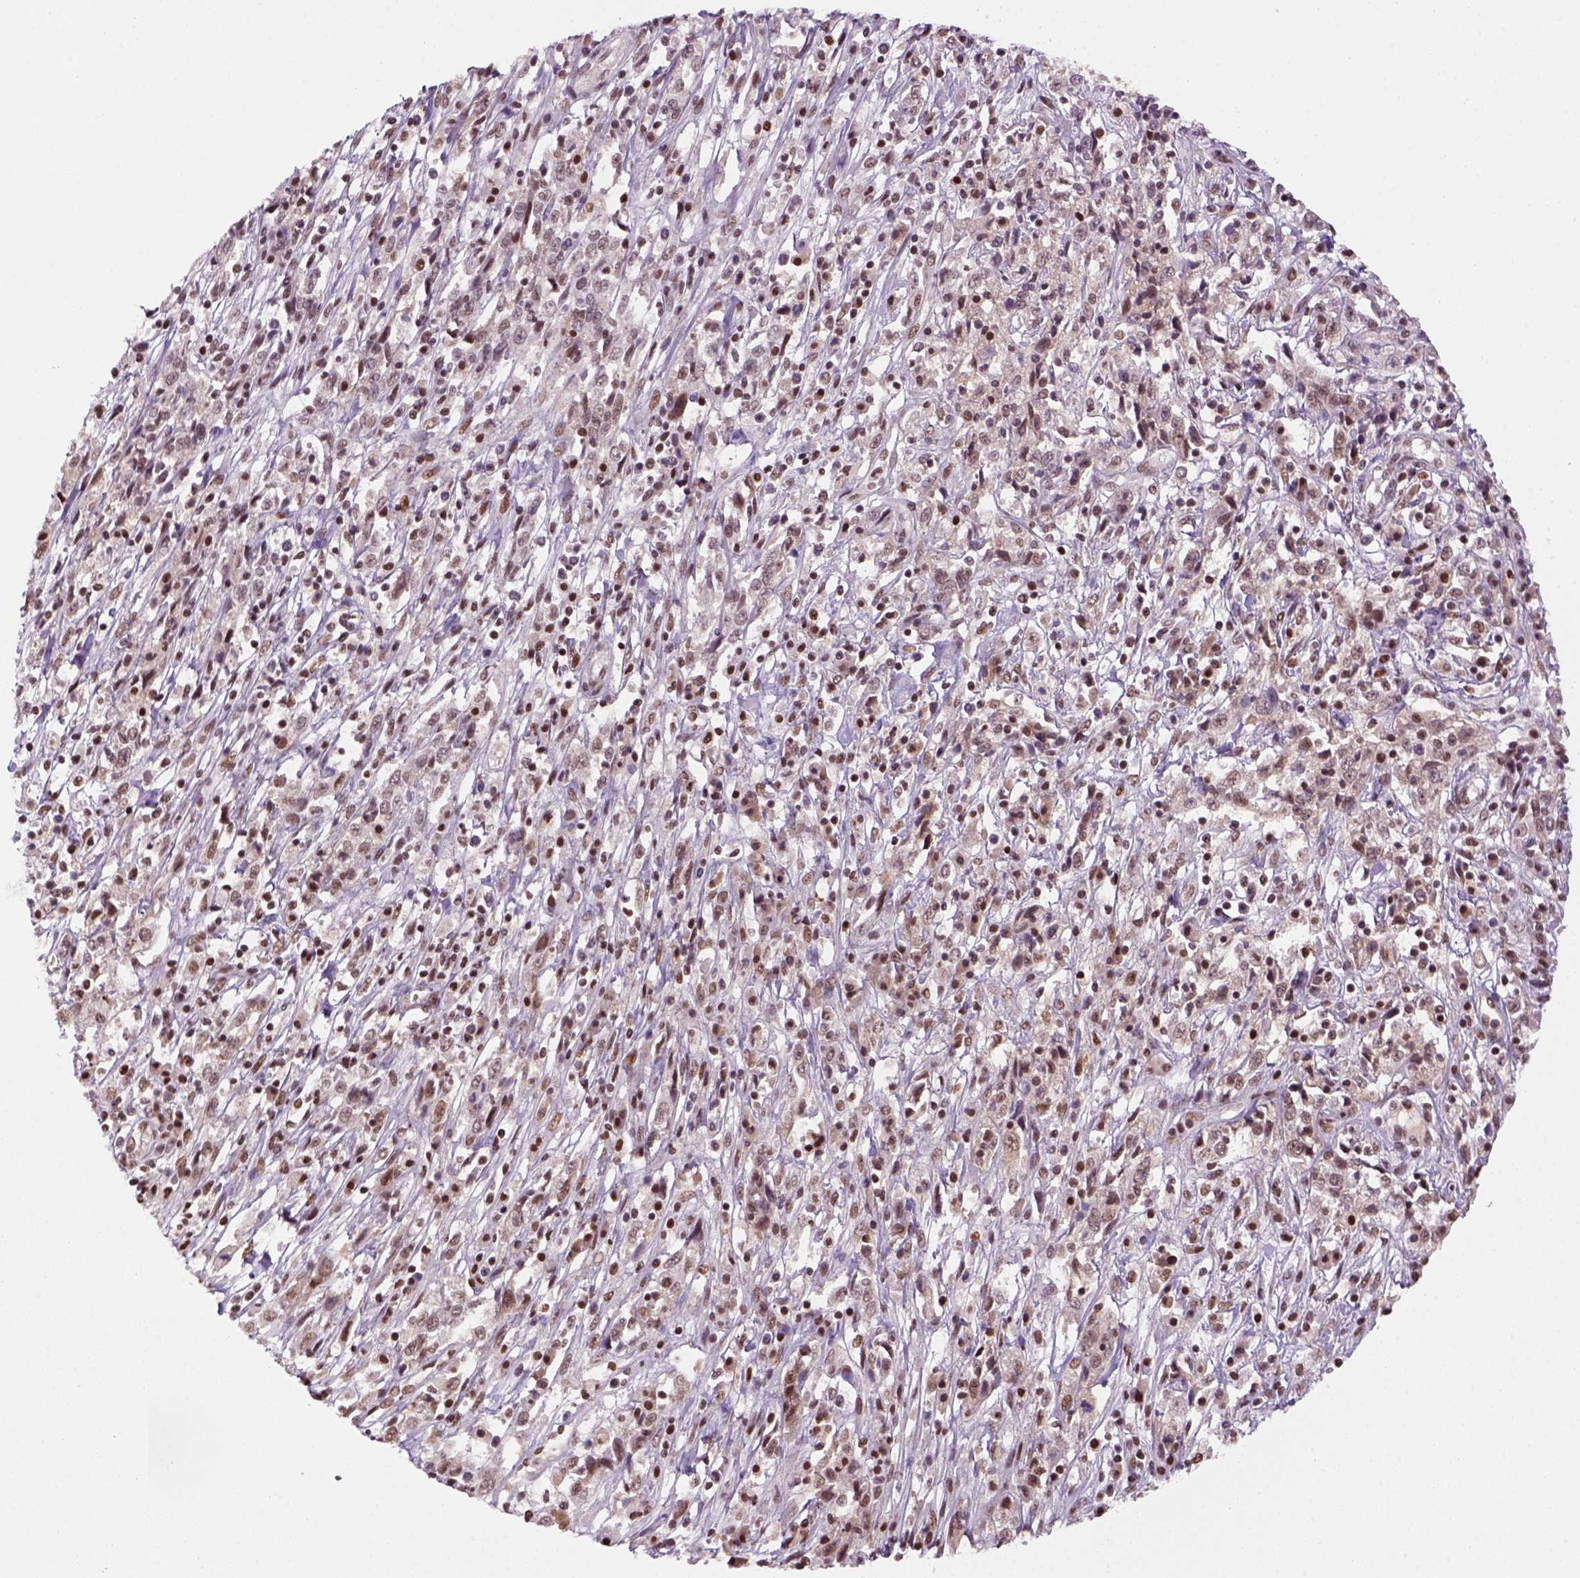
{"staining": {"intensity": "weak", "quantity": ">75%", "location": "nuclear"}, "tissue": "cervical cancer", "cell_type": "Tumor cells", "image_type": "cancer", "snomed": [{"axis": "morphology", "description": "Adenocarcinoma, NOS"}, {"axis": "topography", "description": "Cervix"}], "caption": "Adenocarcinoma (cervical) stained for a protein shows weak nuclear positivity in tumor cells.", "gene": "GOT1", "patient": {"sex": "female", "age": 40}}